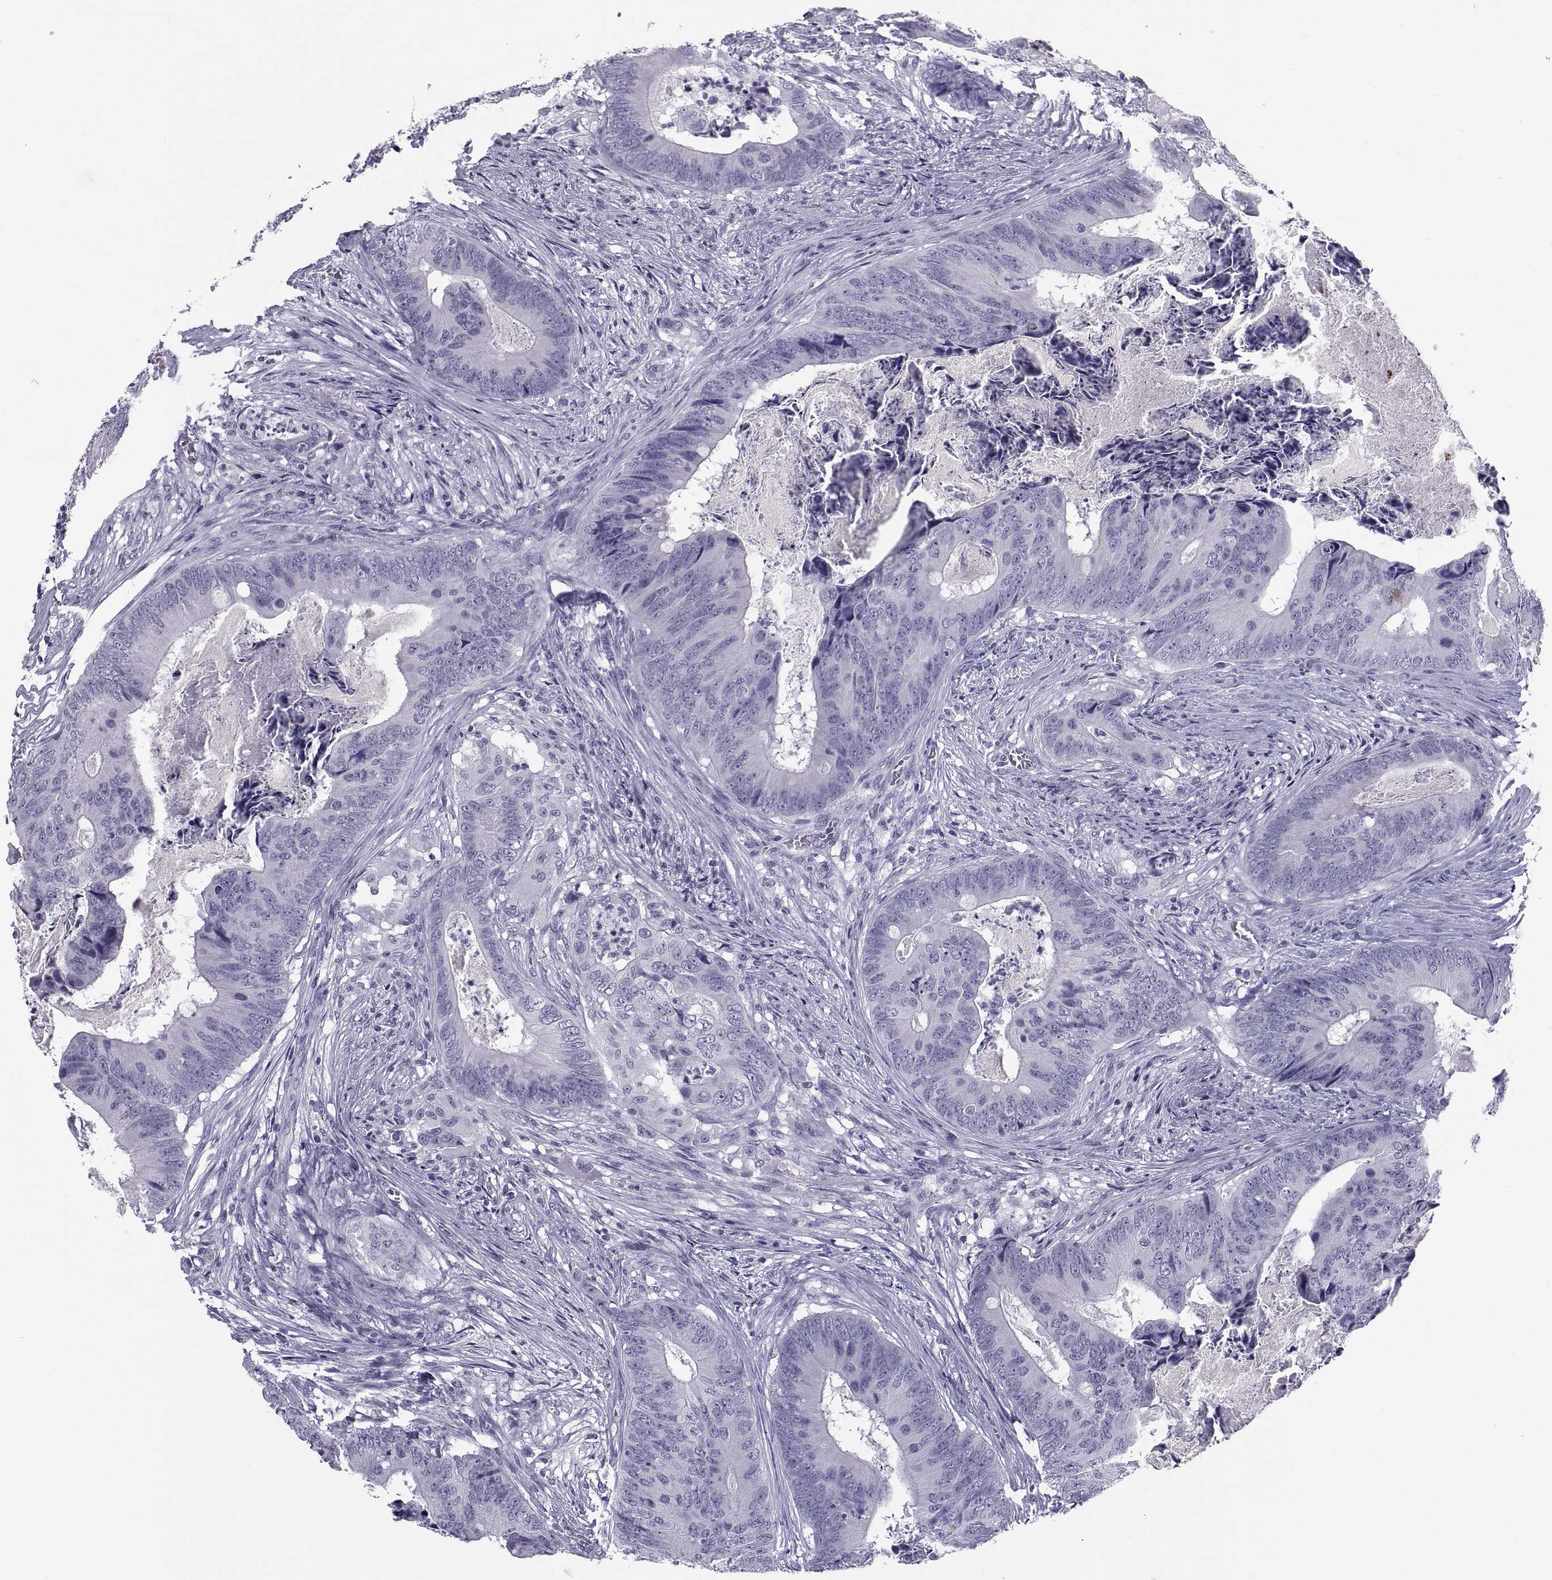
{"staining": {"intensity": "negative", "quantity": "none", "location": "none"}, "tissue": "colorectal cancer", "cell_type": "Tumor cells", "image_type": "cancer", "snomed": [{"axis": "morphology", "description": "Adenocarcinoma, NOS"}, {"axis": "topography", "description": "Colon"}], "caption": "This histopathology image is of colorectal cancer (adenocarcinoma) stained with immunohistochemistry (IHC) to label a protein in brown with the nuclei are counter-stained blue. There is no expression in tumor cells. Nuclei are stained in blue.", "gene": "DEFB129", "patient": {"sex": "male", "age": 84}}